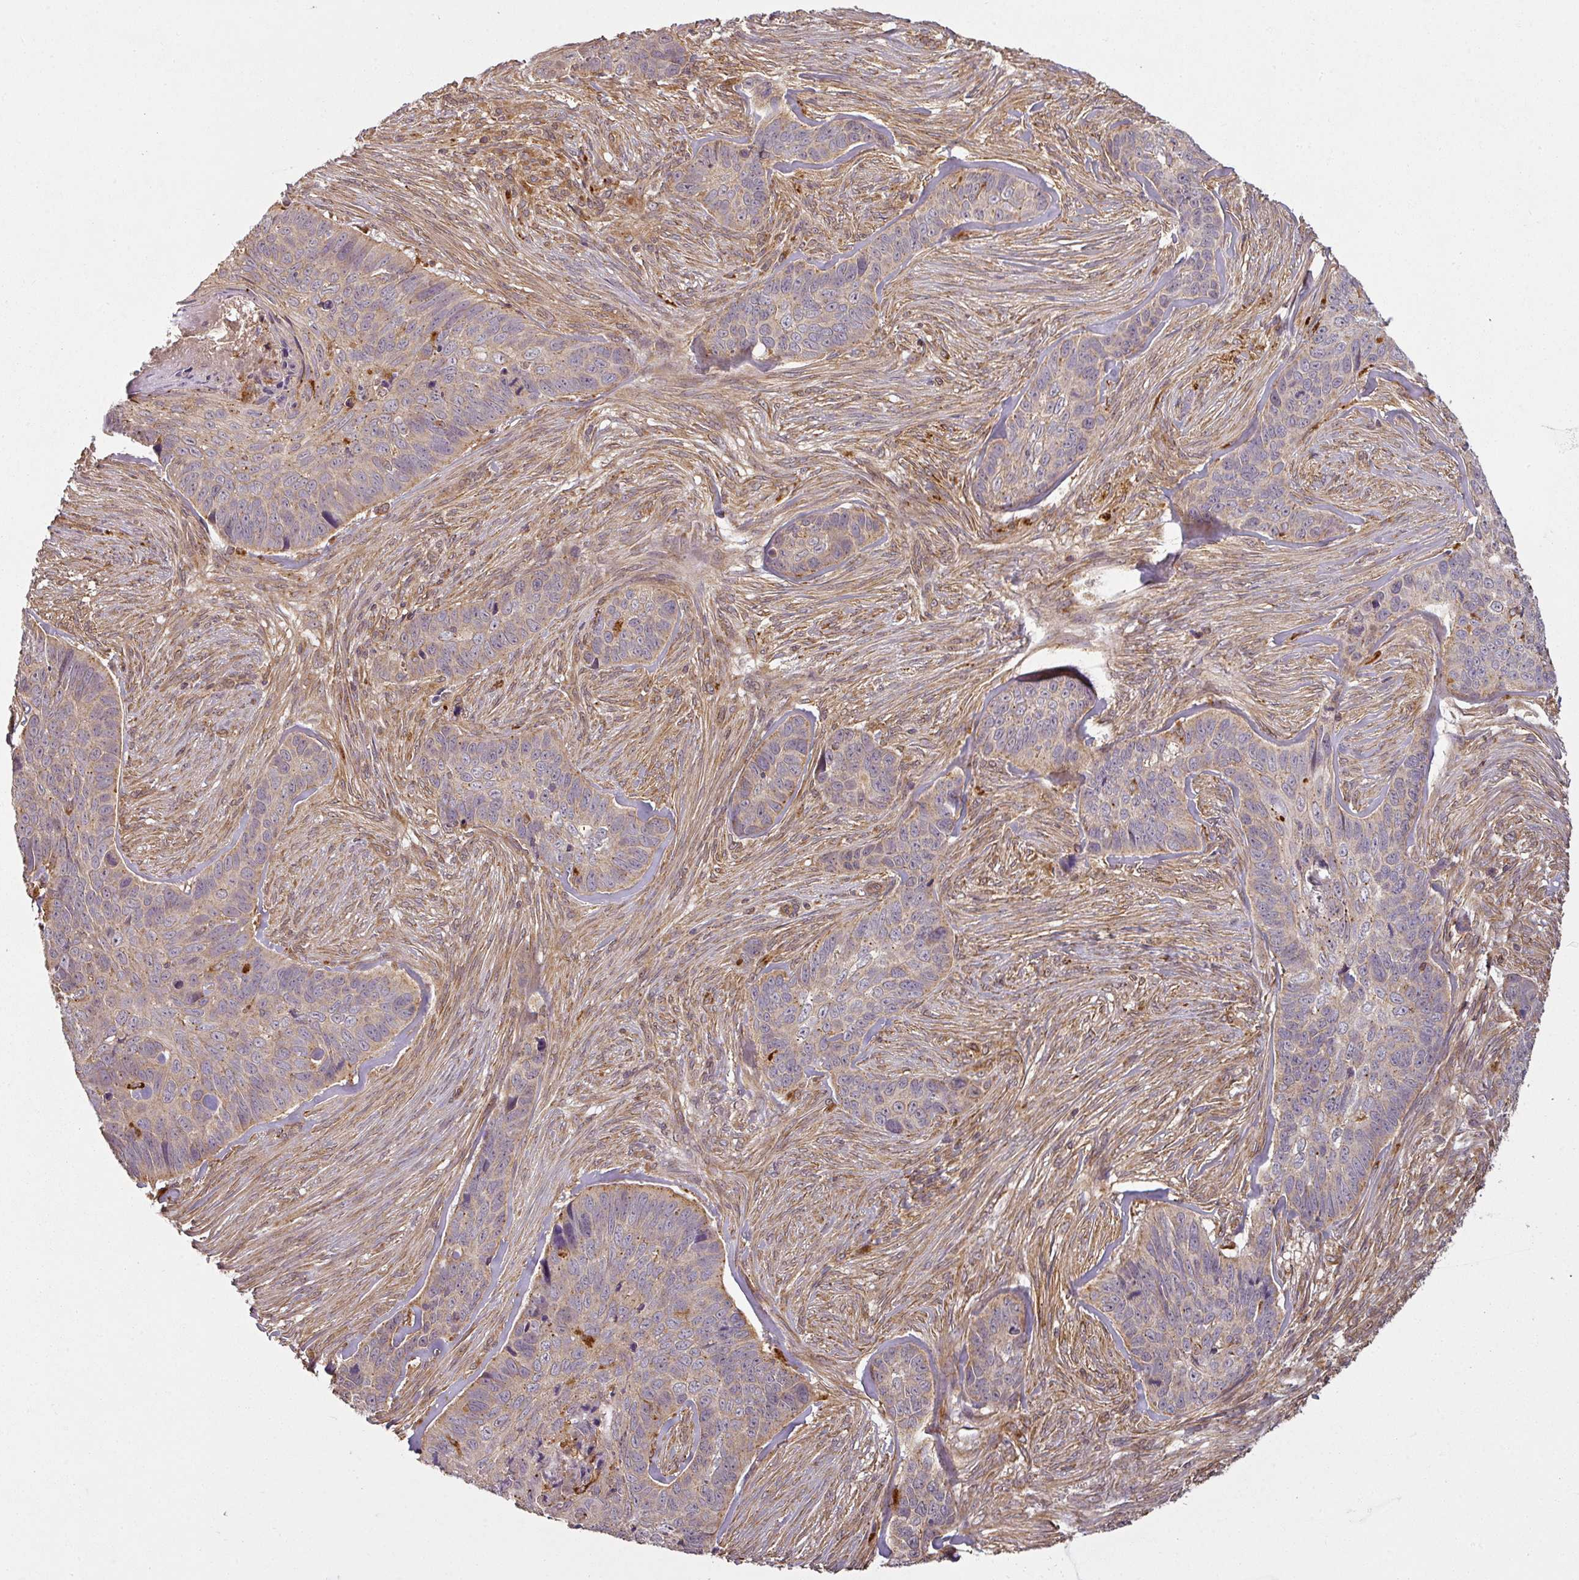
{"staining": {"intensity": "weak", "quantity": "25%-75%", "location": "cytoplasmic/membranous"}, "tissue": "skin cancer", "cell_type": "Tumor cells", "image_type": "cancer", "snomed": [{"axis": "morphology", "description": "Basal cell carcinoma"}, {"axis": "topography", "description": "Skin"}], "caption": "The micrograph shows staining of basal cell carcinoma (skin), revealing weak cytoplasmic/membranous protein expression (brown color) within tumor cells.", "gene": "DIMT1", "patient": {"sex": "female", "age": 82}}